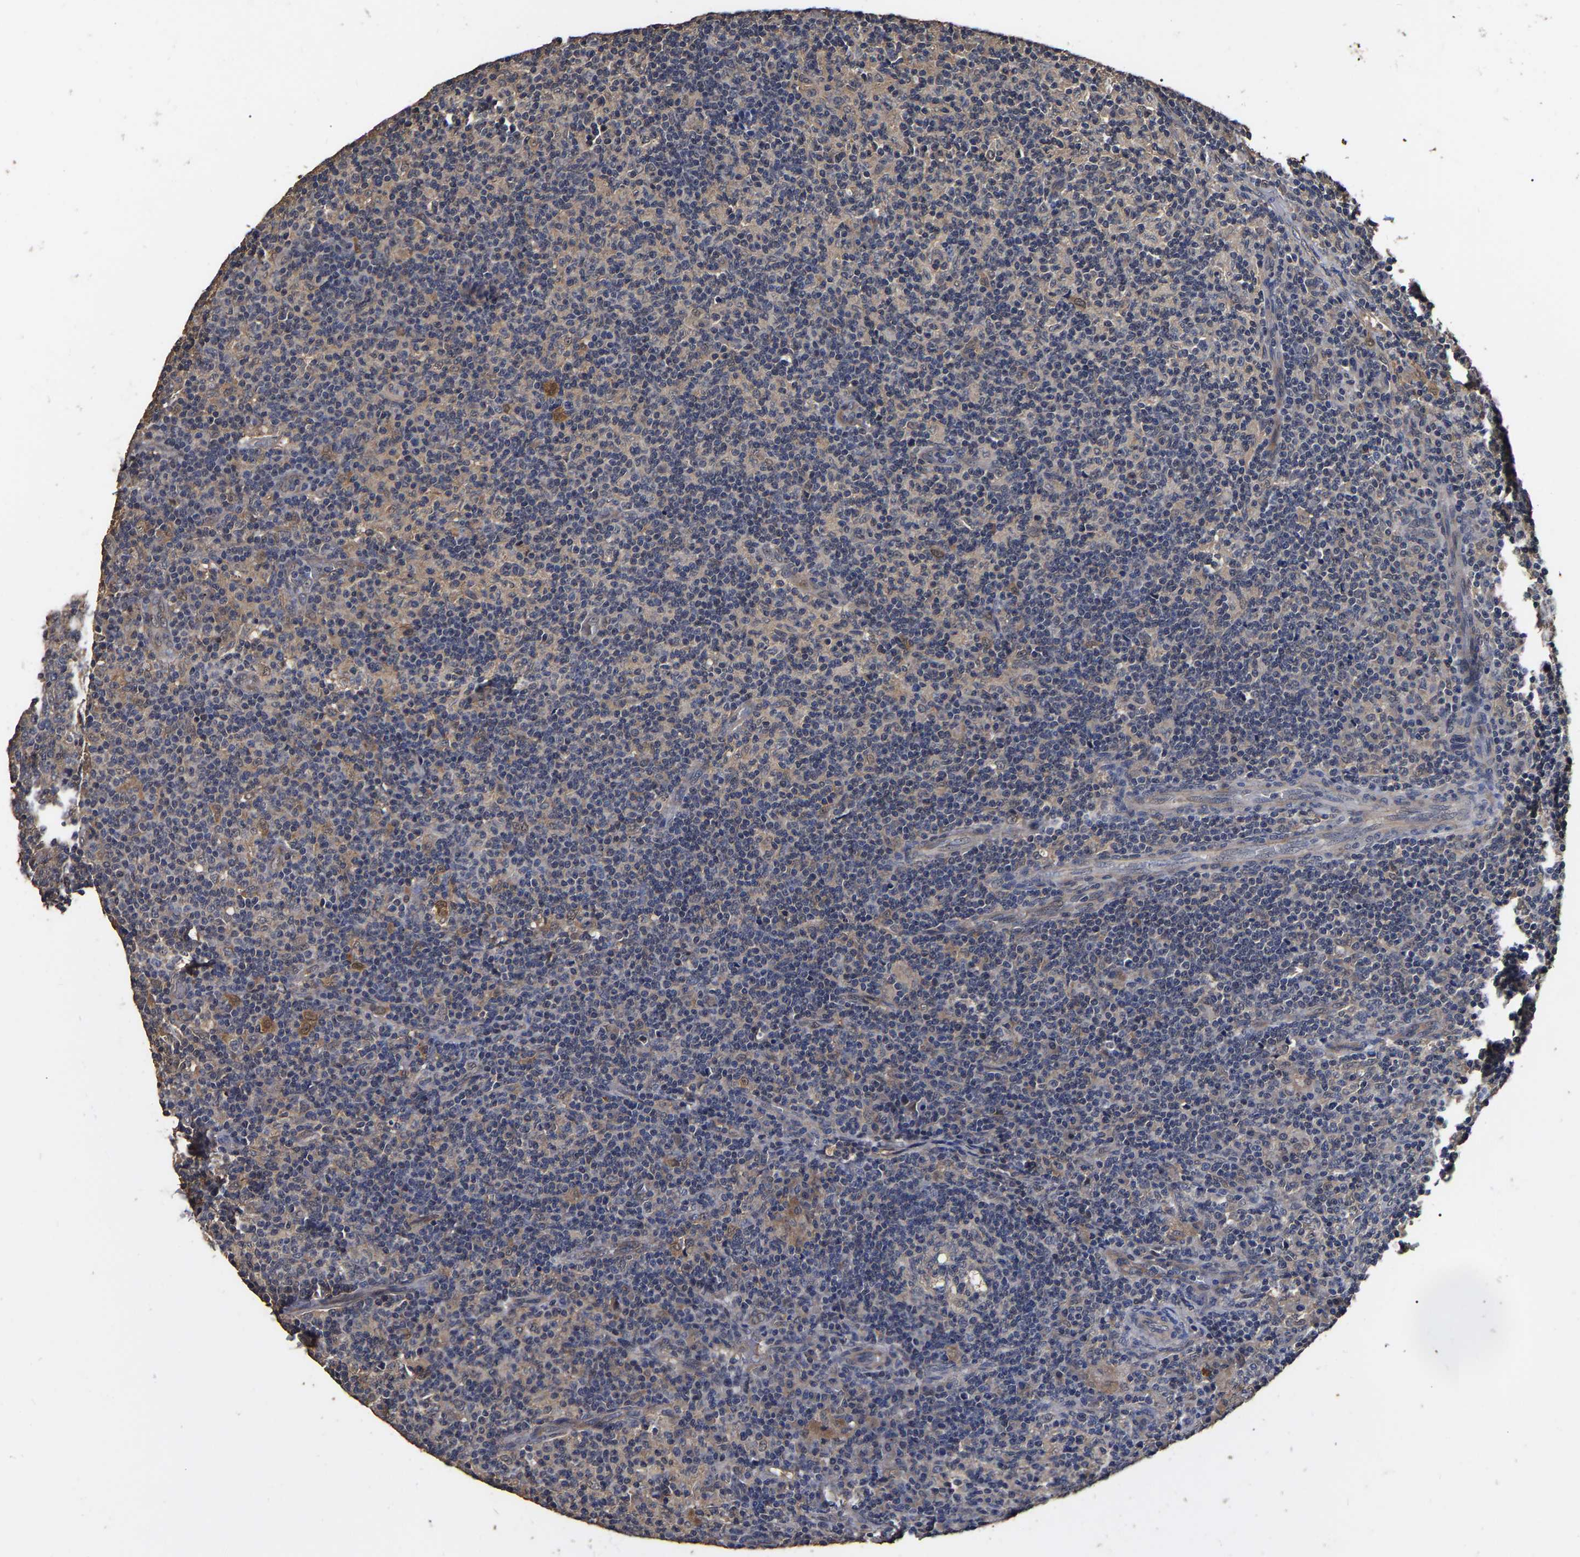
{"staining": {"intensity": "negative", "quantity": "none", "location": "none"}, "tissue": "lymph node", "cell_type": "Germinal center cells", "image_type": "normal", "snomed": [{"axis": "morphology", "description": "Normal tissue, NOS"}, {"axis": "morphology", "description": "Inflammation, NOS"}, {"axis": "topography", "description": "Lymph node"}], "caption": "Micrograph shows no significant protein positivity in germinal center cells of benign lymph node.", "gene": "STK32C", "patient": {"sex": "male", "age": 55}}